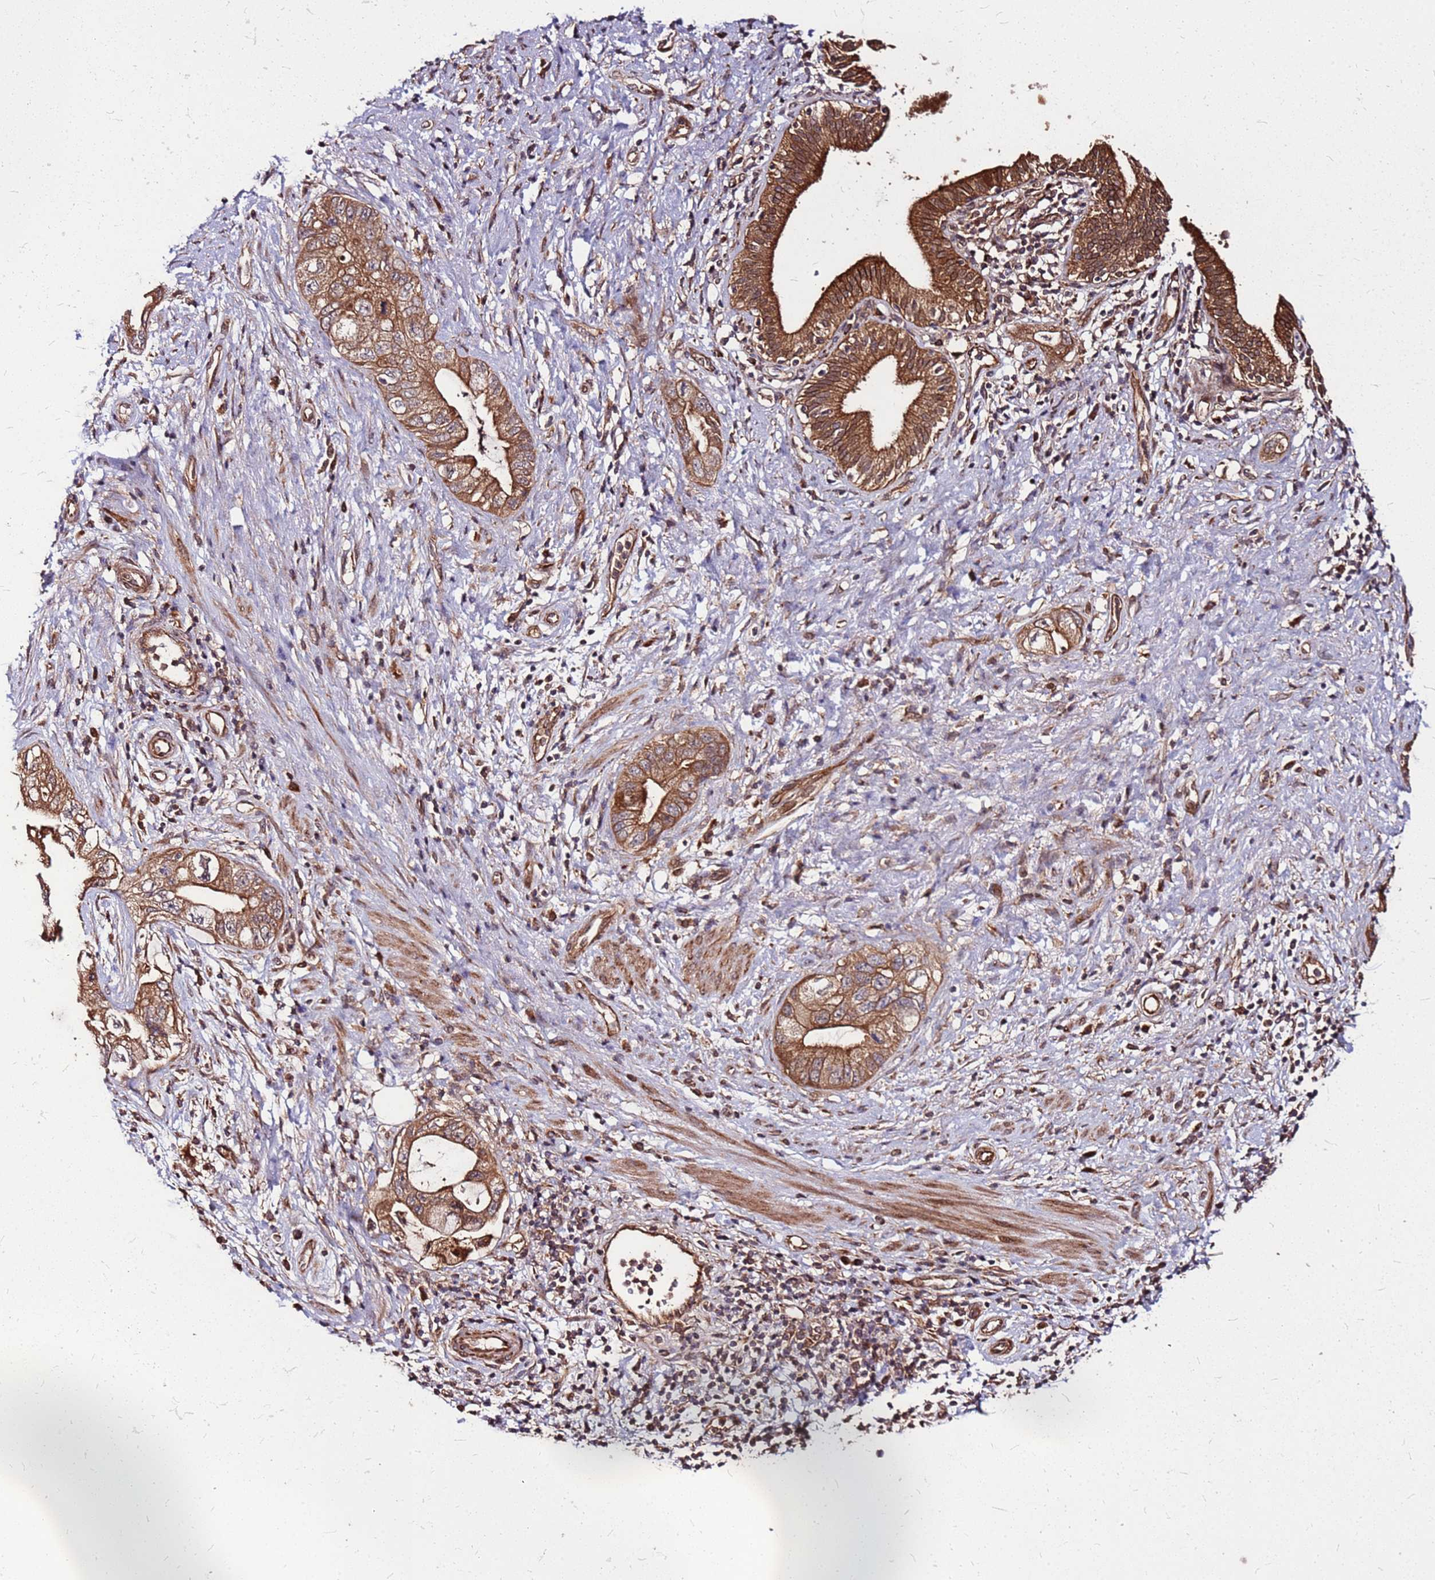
{"staining": {"intensity": "strong", "quantity": ">75%", "location": "cytoplasmic/membranous"}, "tissue": "pancreatic cancer", "cell_type": "Tumor cells", "image_type": "cancer", "snomed": [{"axis": "morphology", "description": "Adenocarcinoma, NOS"}, {"axis": "topography", "description": "Pancreas"}], "caption": "A micrograph showing strong cytoplasmic/membranous staining in approximately >75% of tumor cells in pancreatic cancer (adenocarcinoma), as visualized by brown immunohistochemical staining.", "gene": "LYPLAL1", "patient": {"sex": "female", "age": 73}}